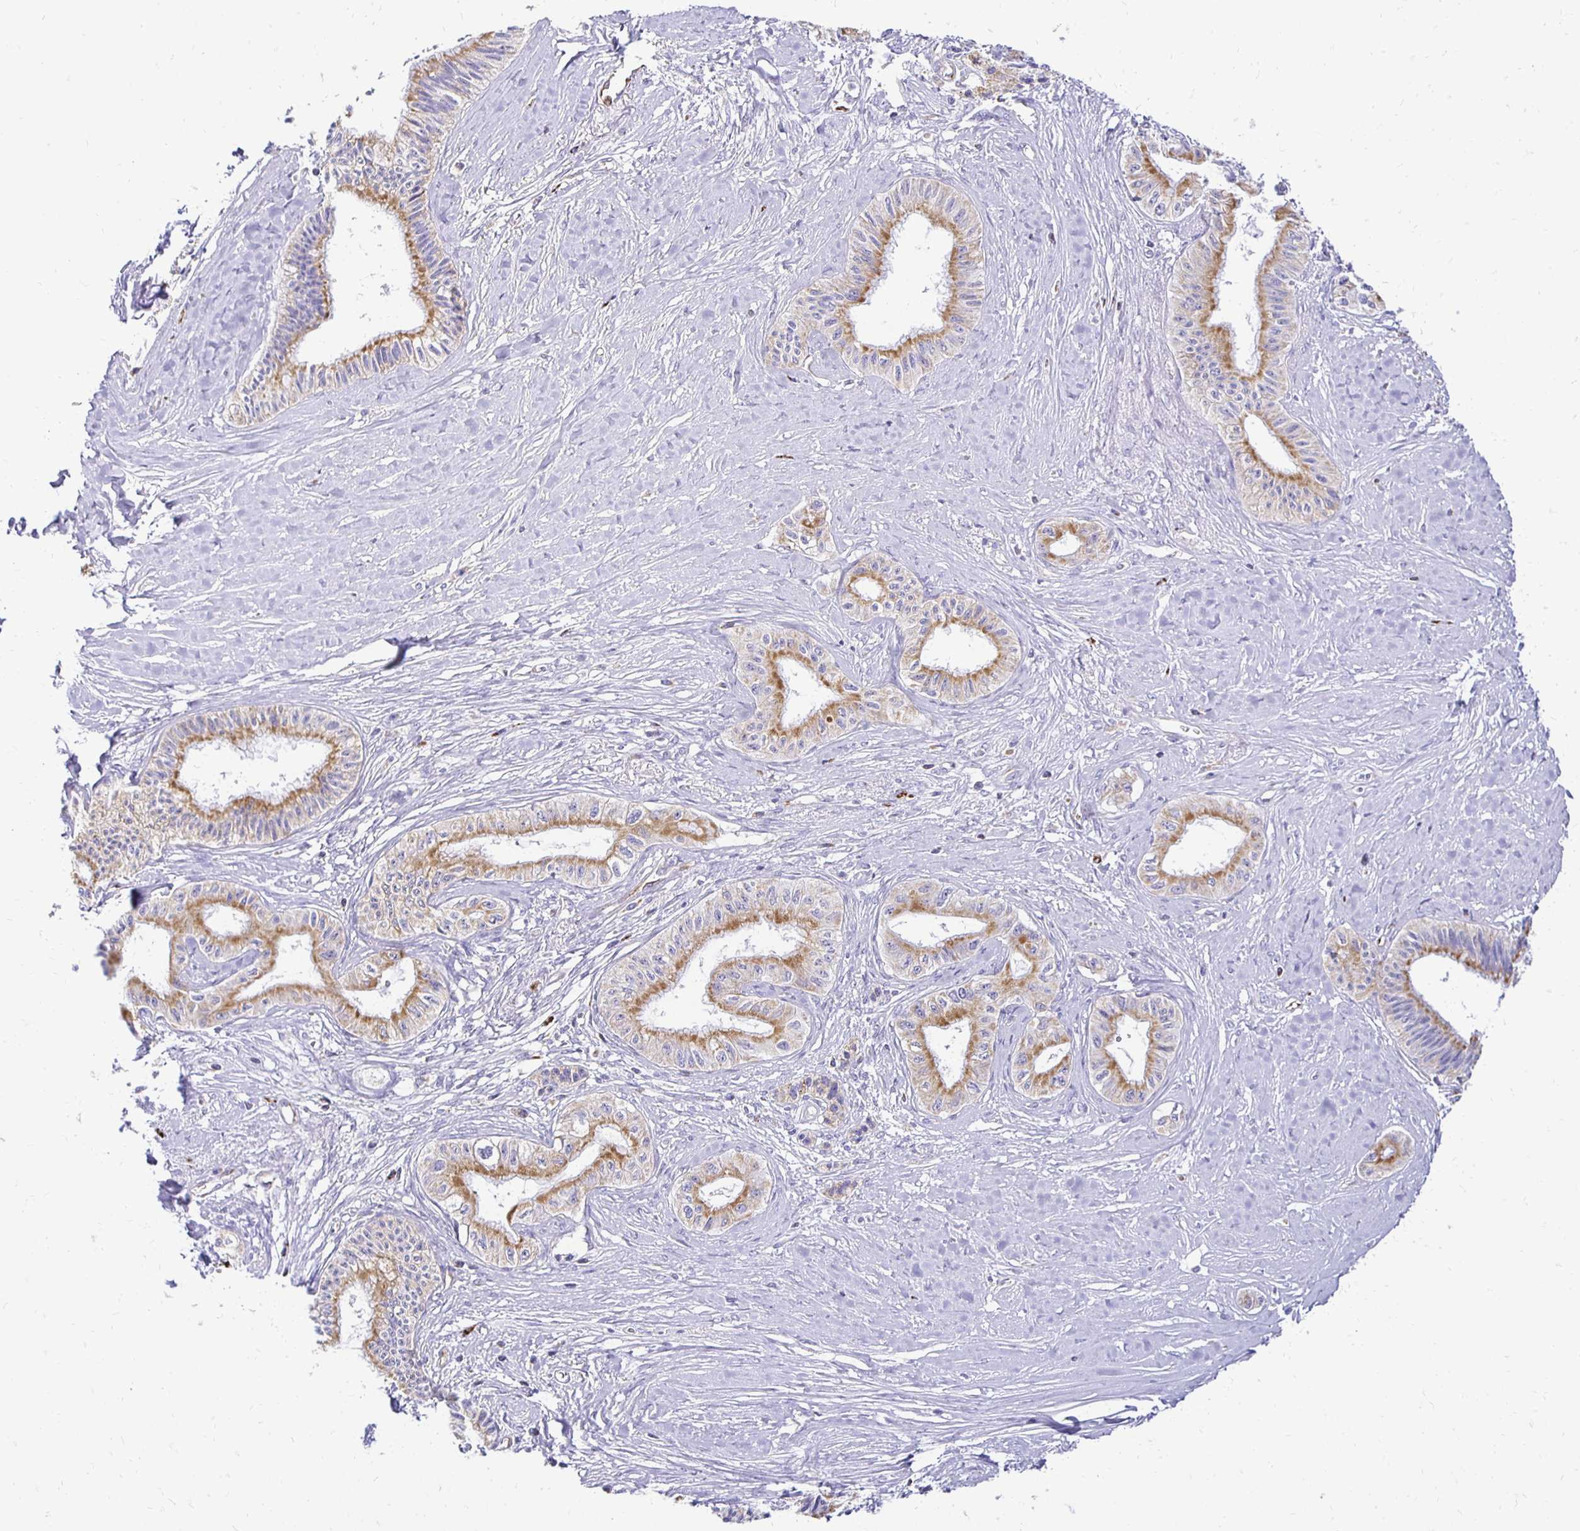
{"staining": {"intensity": "moderate", "quantity": "25%-75%", "location": "cytoplasmic/membranous"}, "tissue": "pancreatic cancer", "cell_type": "Tumor cells", "image_type": "cancer", "snomed": [{"axis": "morphology", "description": "Adenocarcinoma, NOS"}, {"axis": "topography", "description": "Pancreas"}], "caption": "Immunohistochemical staining of pancreatic cancer exhibits medium levels of moderate cytoplasmic/membranous staining in approximately 25%-75% of tumor cells. (brown staining indicates protein expression, while blue staining denotes nuclei).", "gene": "PLAAT2", "patient": {"sex": "male", "age": 71}}